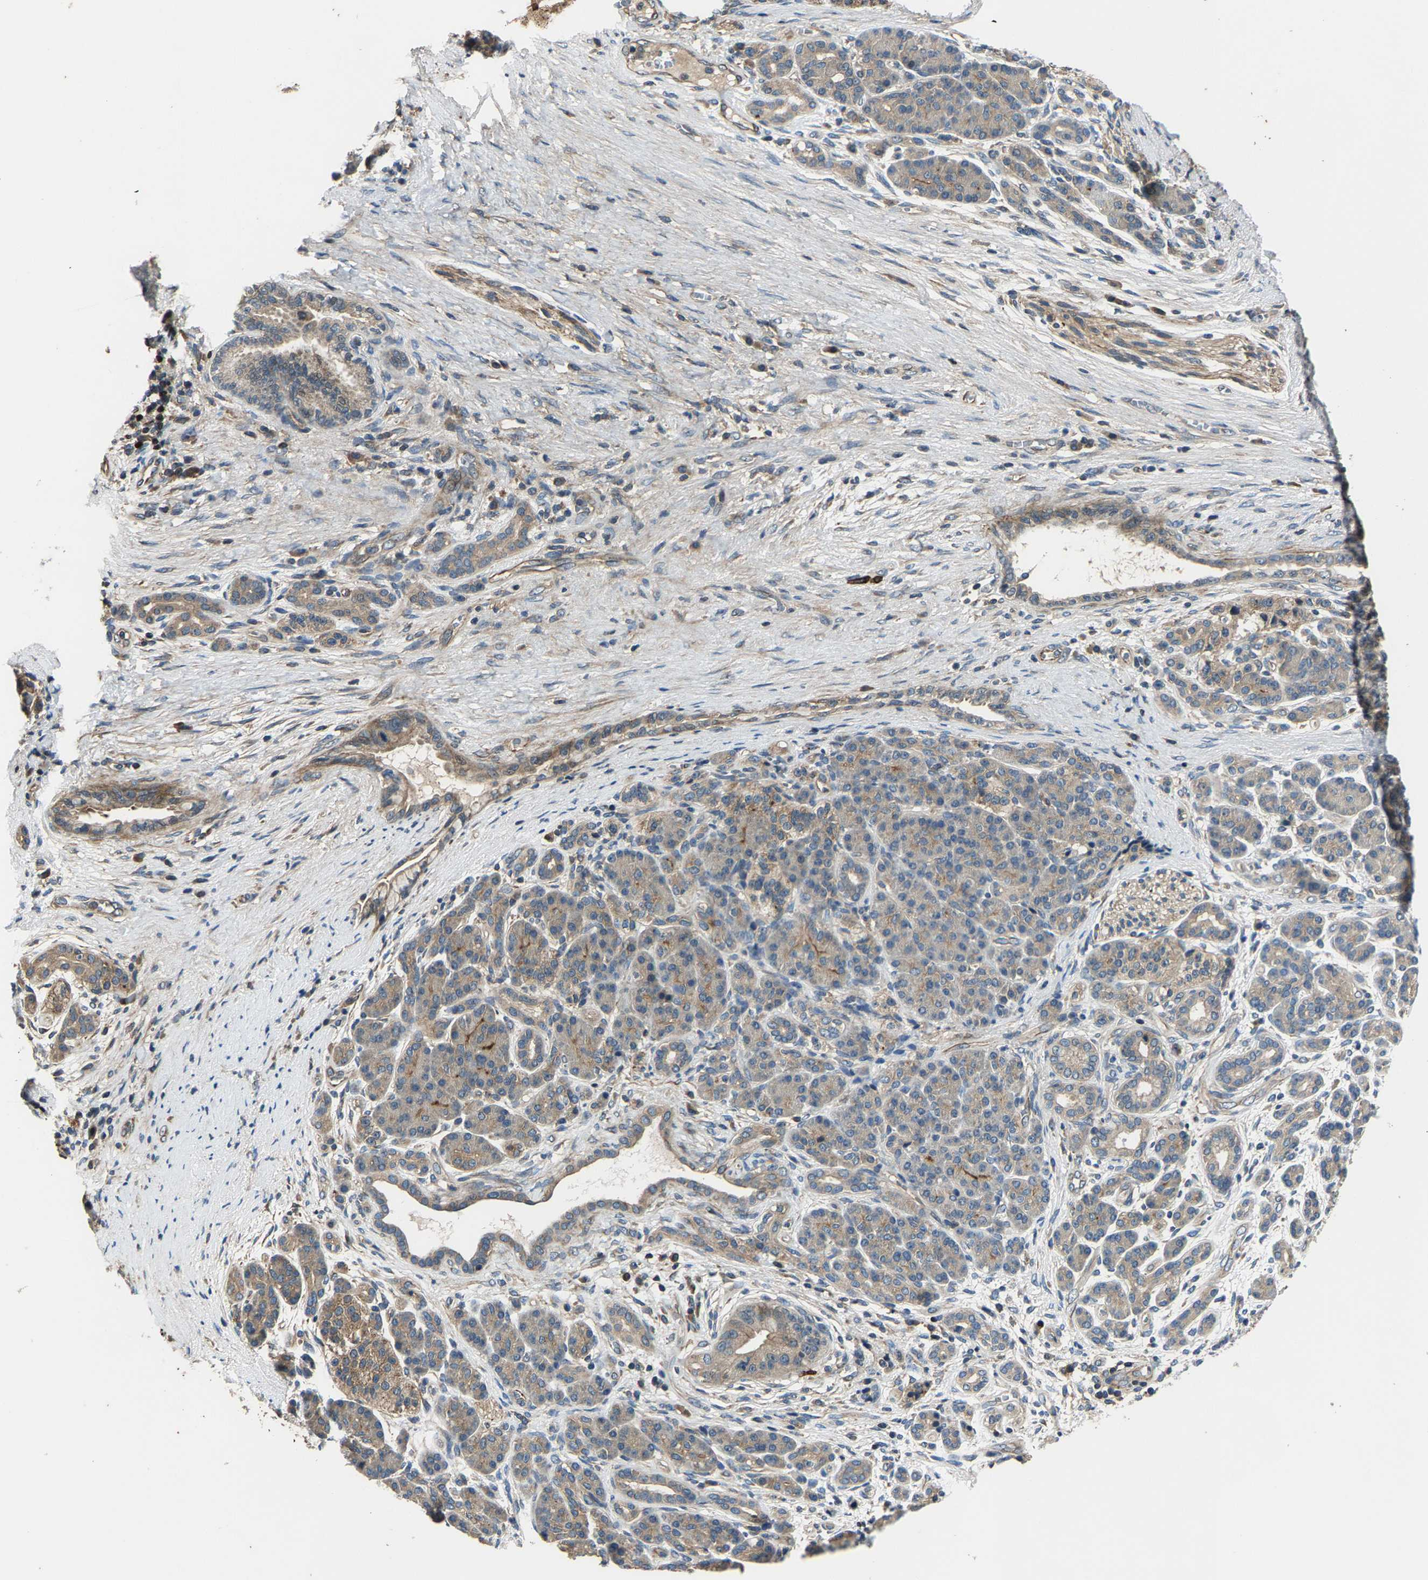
{"staining": {"intensity": "moderate", "quantity": ">75%", "location": "cytoplasmic/membranous"}, "tissue": "pancreatic cancer", "cell_type": "Tumor cells", "image_type": "cancer", "snomed": [{"axis": "morphology", "description": "Adenocarcinoma, NOS"}, {"axis": "topography", "description": "Pancreas"}], "caption": "The histopathology image reveals a brown stain indicating the presence of a protein in the cytoplasmic/membranous of tumor cells in pancreatic cancer (adenocarcinoma).", "gene": "AGBL3", "patient": {"sex": "male", "age": 59}}